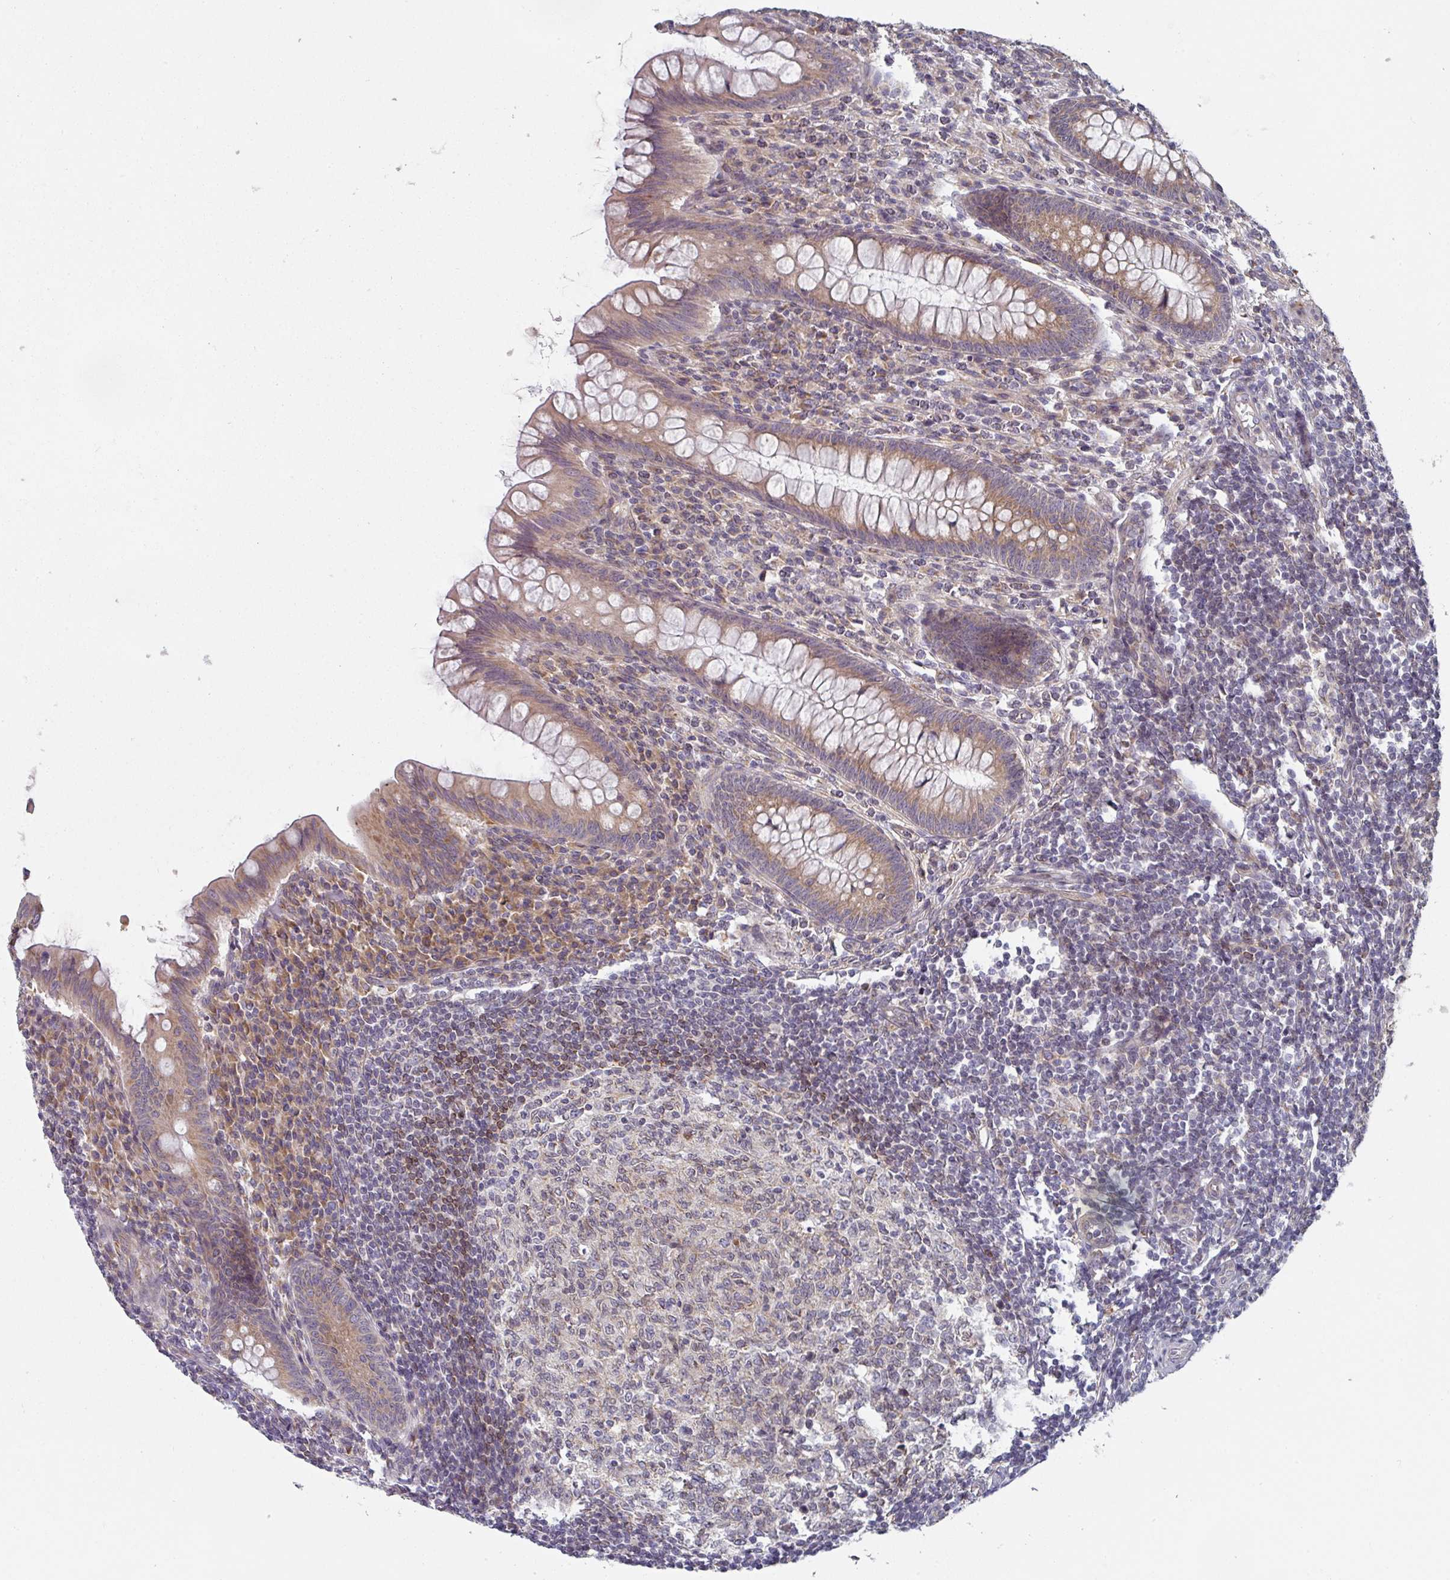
{"staining": {"intensity": "moderate", "quantity": ">75%", "location": "cytoplasmic/membranous"}, "tissue": "appendix", "cell_type": "Glandular cells", "image_type": "normal", "snomed": [{"axis": "morphology", "description": "Normal tissue, NOS"}, {"axis": "topography", "description": "Appendix"}], "caption": "Brown immunohistochemical staining in unremarkable human appendix reveals moderate cytoplasmic/membranous staining in about >75% of glandular cells. The staining was performed using DAB to visualize the protein expression in brown, while the nuclei were stained in blue with hematoxylin (Magnification: 20x).", "gene": "TAPT1", "patient": {"sex": "female", "age": 33}}